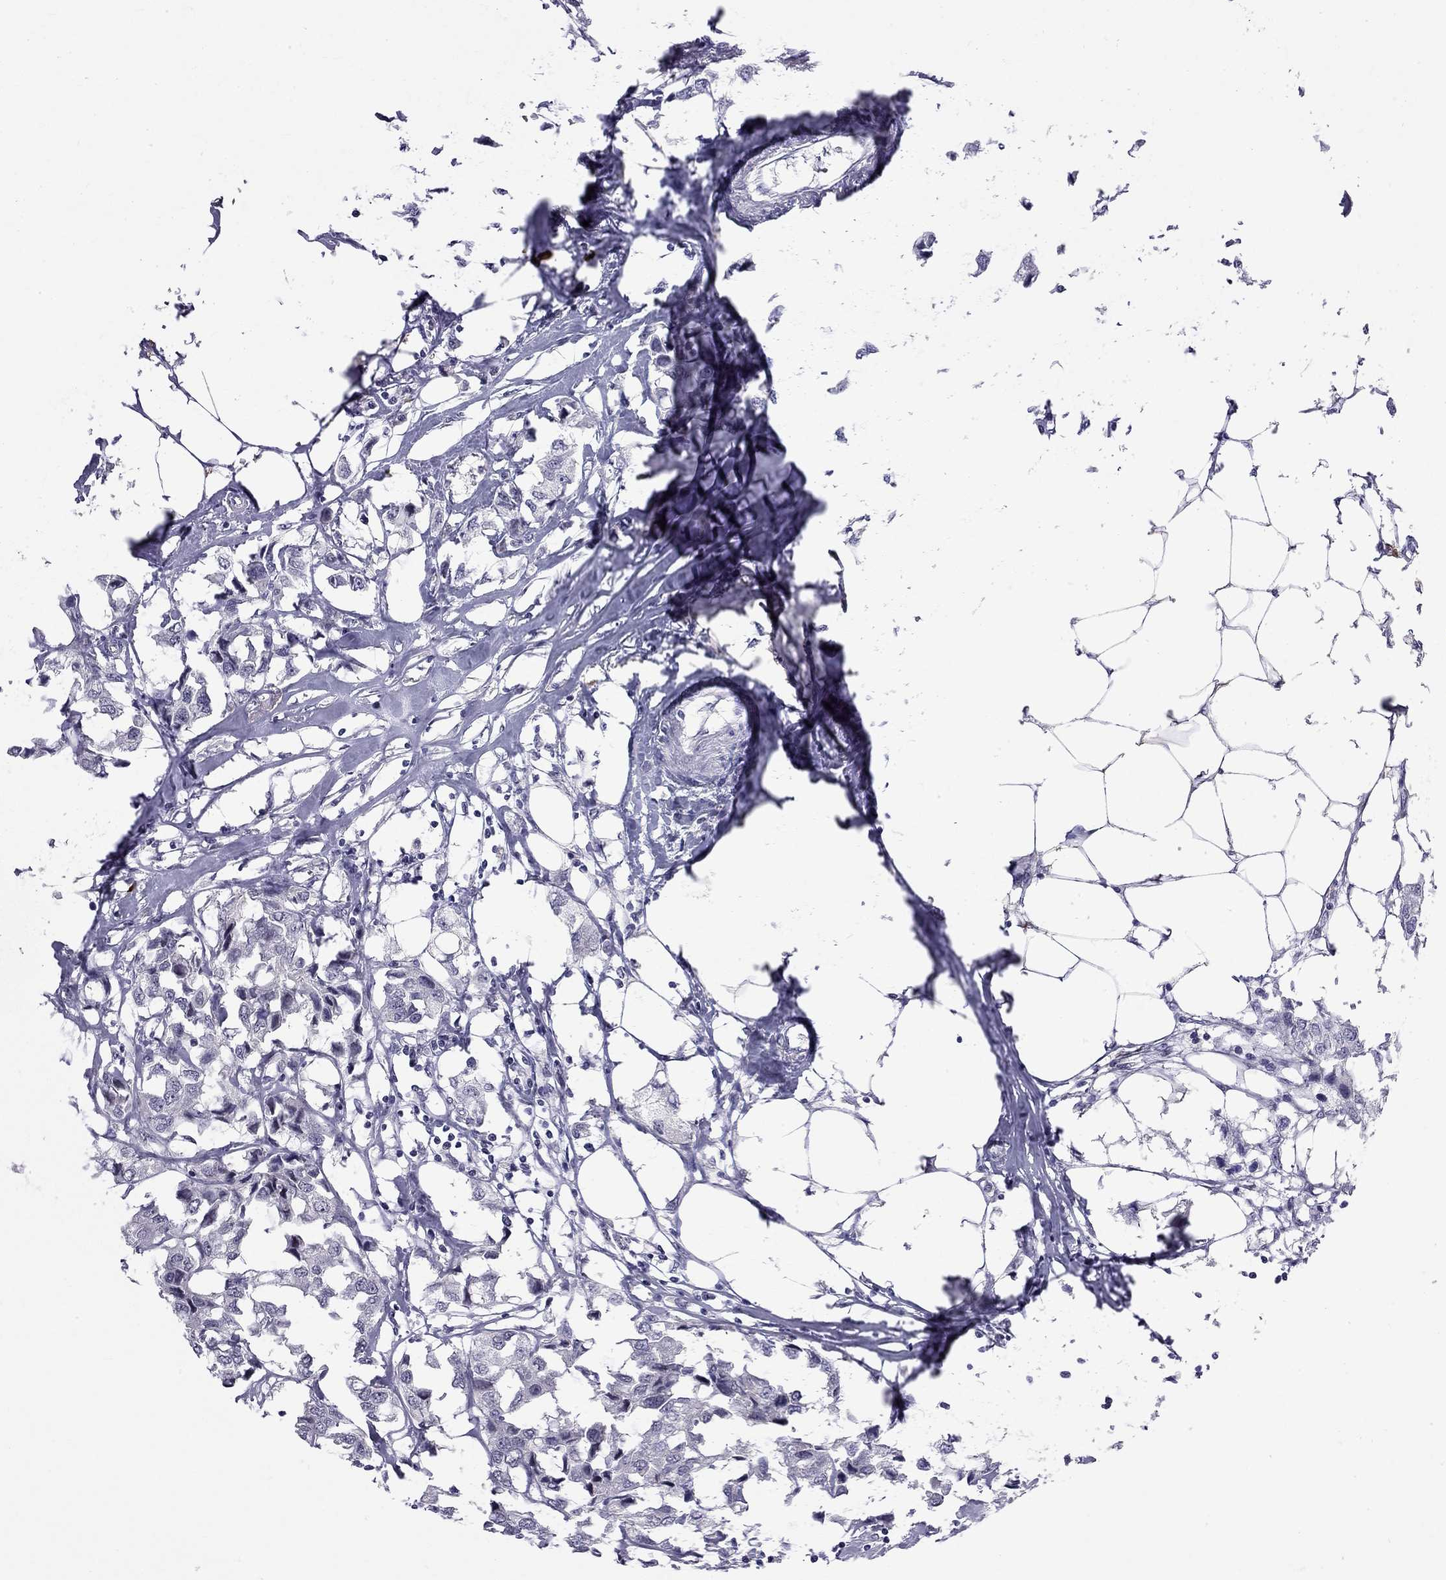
{"staining": {"intensity": "negative", "quantity": "none", "location": "none"}, "tissue": "breast cancer", "cell_type": "Tumor cells", "image_type": "cancer", "snomed": [{"axis": "morphology", "description": "Duct carcinoma"}, {"axis": "topography", "description": "Breast"}], "caption": "The IHC micrograph has no significant staining in tumor cells of breast cancer (intraductal carcinoma) tissue.", "gene": "RTL9", "patient": {"sex": "female", "age": 80}}